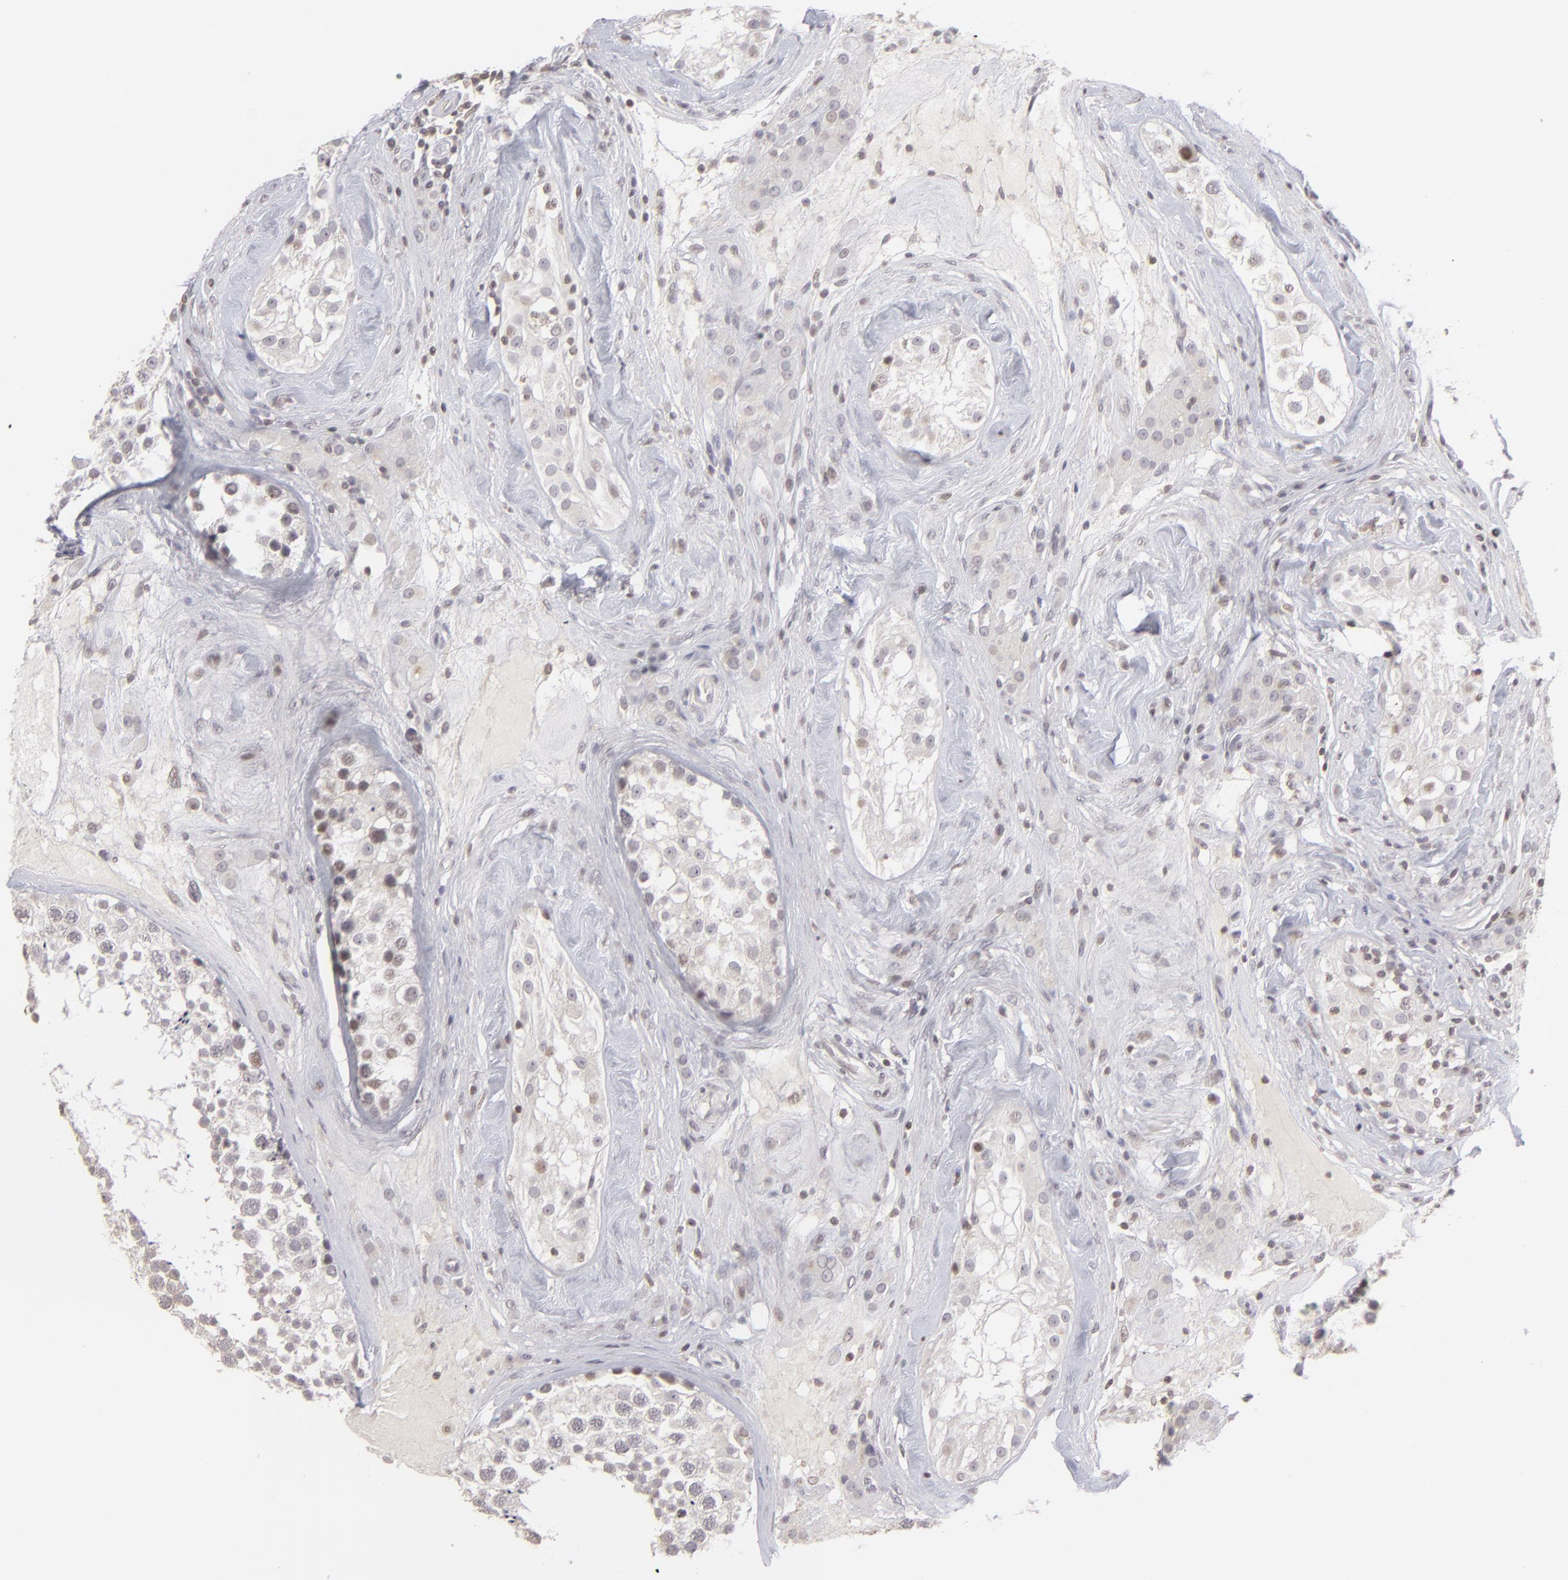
{"staining": {"intensity": "negative", "quantity": "none", "location": "none"}, "tissue": "testis", "cell_type": "Cells in seminiferous ducts", "image_type": "normal", "snomed": [{"axis": "morphology", "description": "Normal tissue, NOS"}, {"axis": "topography", "description": "Testis"}], "caption": "An immunohistochemistry image of normal testis is shown. There is no staining in cells in seminiferous ducts of testis. The staining is performed using DAB (3,3'-diaminobenzidine) brown chromogen with nuclei counter-stained in using hematoxylin.", "gene": "CLDN2", "patient": {"sex": "male", "age": 46}}